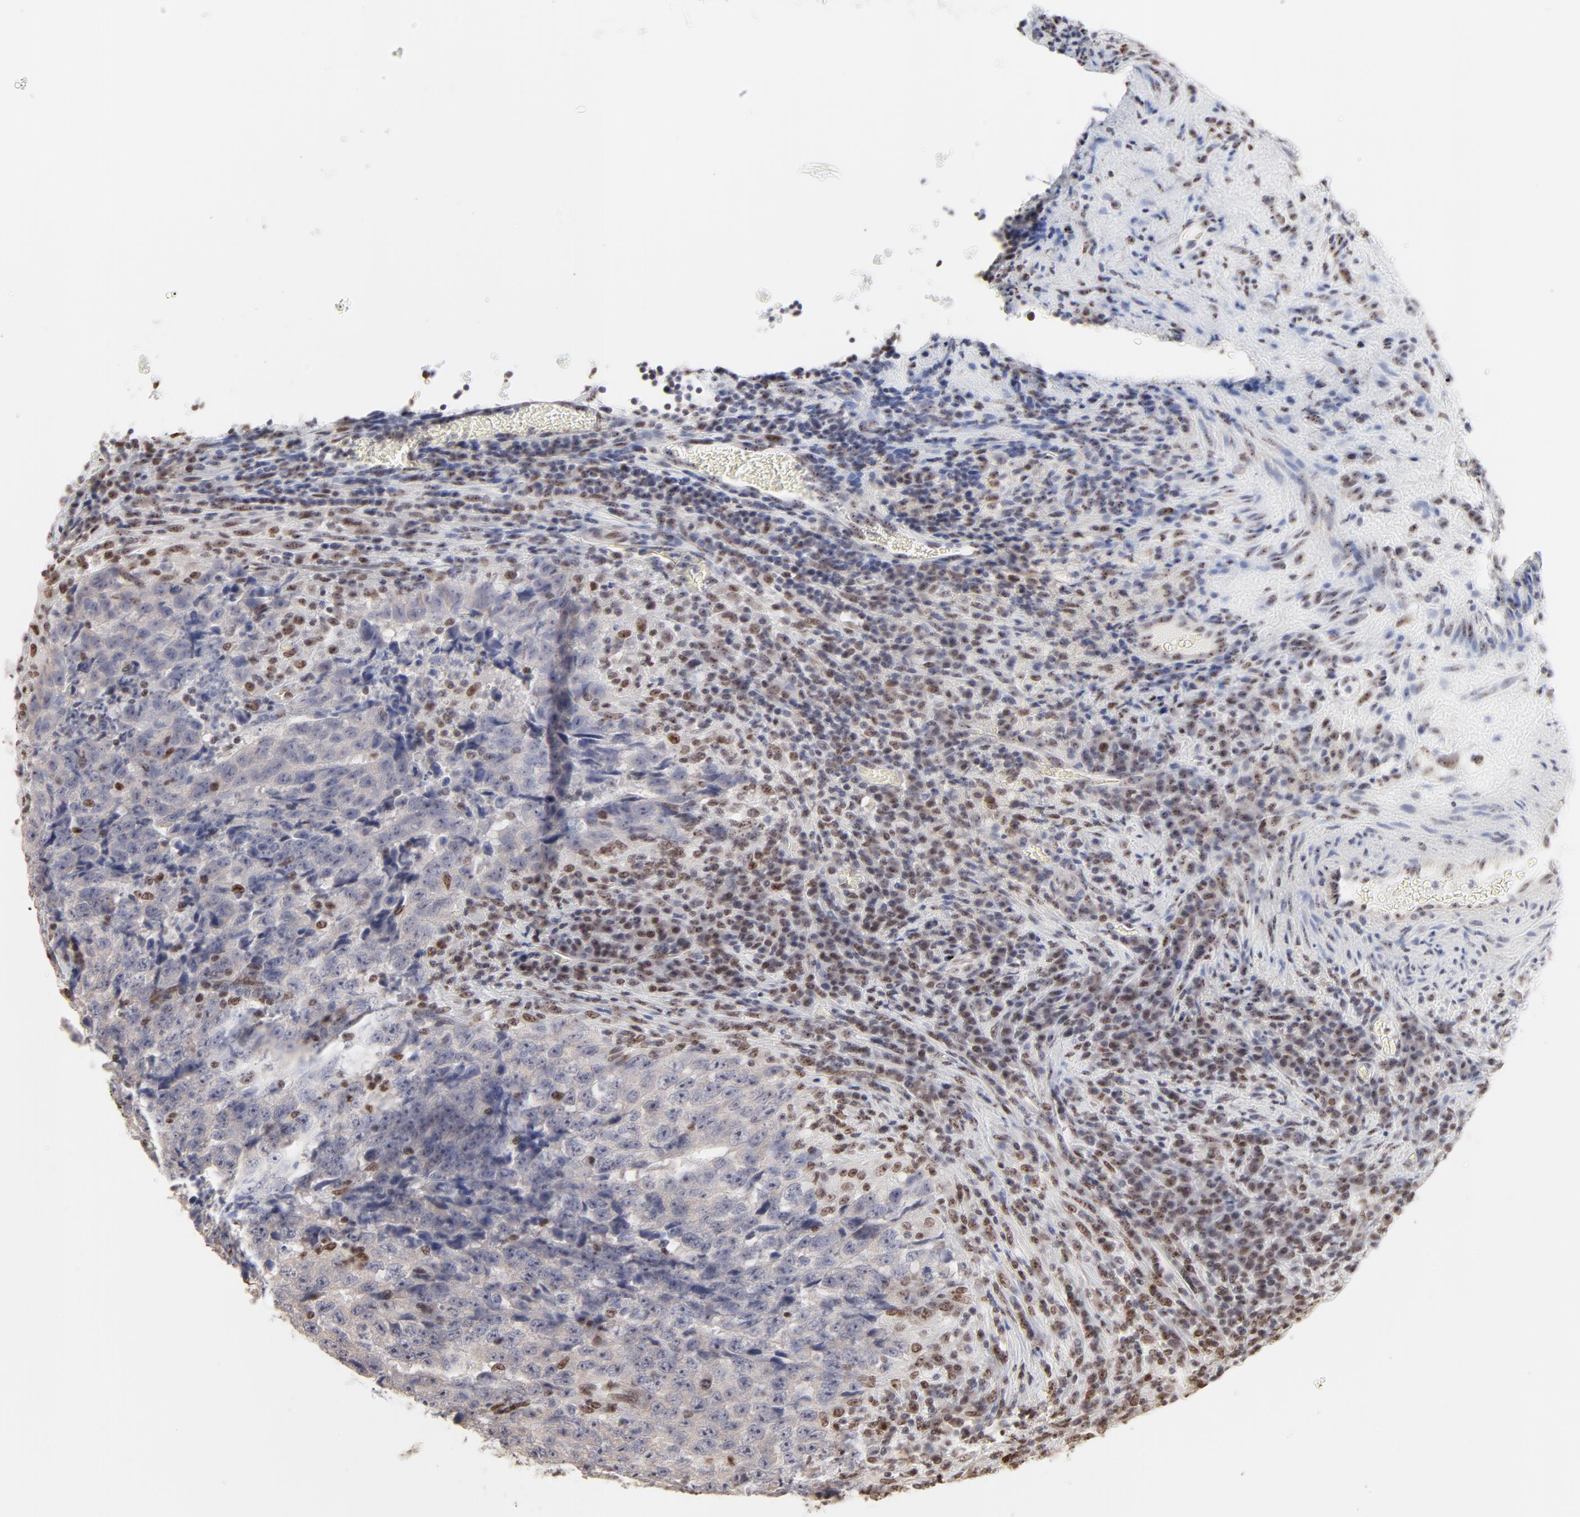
{"staining": {"intensity": "negative", "quantity": "none", "location": "none"}, "tissue": "testis cancer", "cell_type": "Tumor cells", "image_type": "cancer", "snomed": [{"axis": "morphology", "description": "Necrosis, NOS"}, {"axis": "morphology", "description": "Carcinoma, Embryonal, NOS"}, {"axis": "topography", "description": "Testis"}], "caption": "IHC of human embryonal carcinoma (testis) shows no staining in tumor cells.", "gene": "NFIL3", "patient": {"sex": "male", "age": 19}}